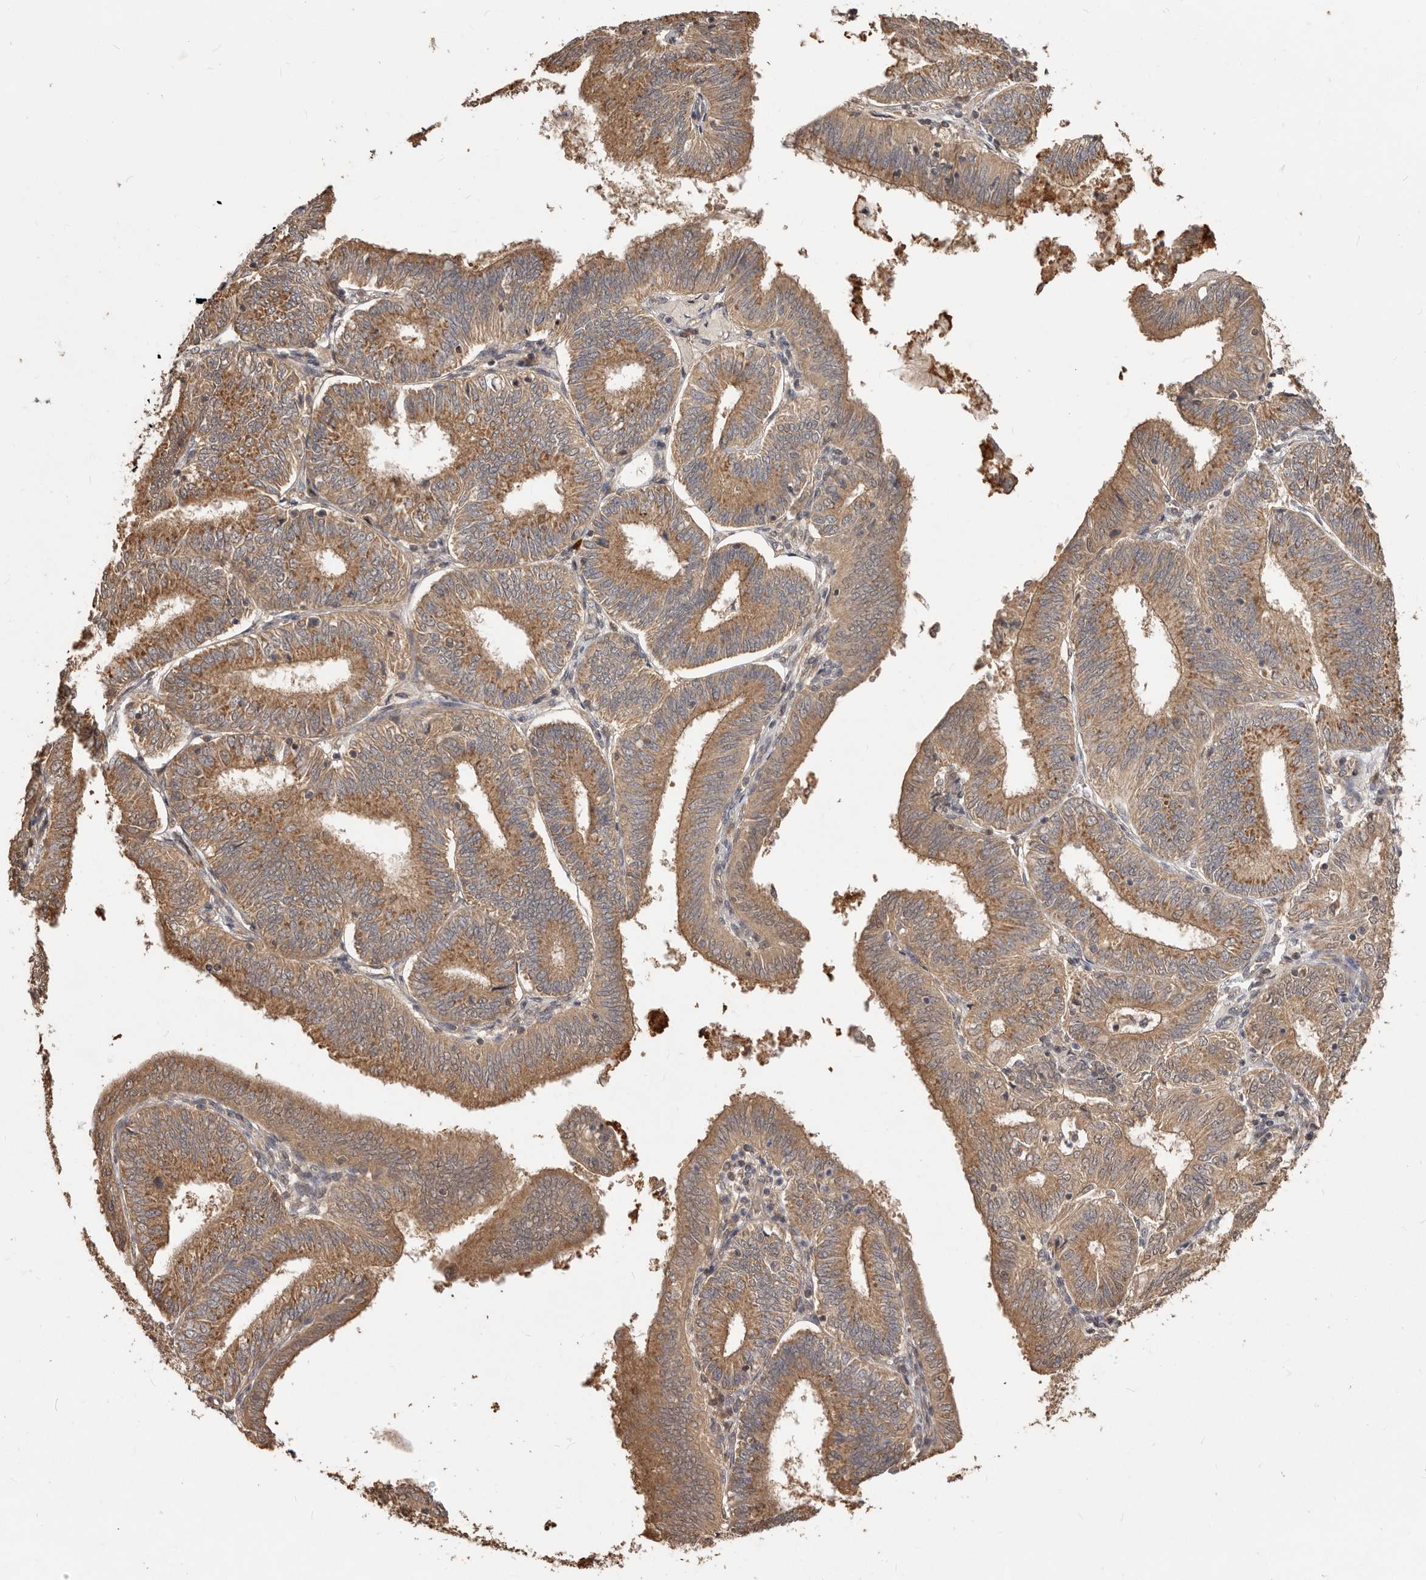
{"staining": {"intensity": "moderate", "quantity": ">75%", "location": "cytoplasmic/membranous"}, "tissue": "endometrial cancer", "cell_type": "Tumor cells", "image_type": "cancer", "snomed": [{"axis": "morphology", "description": "Adenocarcinoma, NOS"}, {"axis": "topography", "description": "Endometrium"}], "caption": "Endometrial cancer stained with immunohistochemistry exhibits moderate cytoplasmic/membranous staining in about >75% of tumor cells.", "gene": "MTO1", "patient": {"sex": "female", "age": 51}}